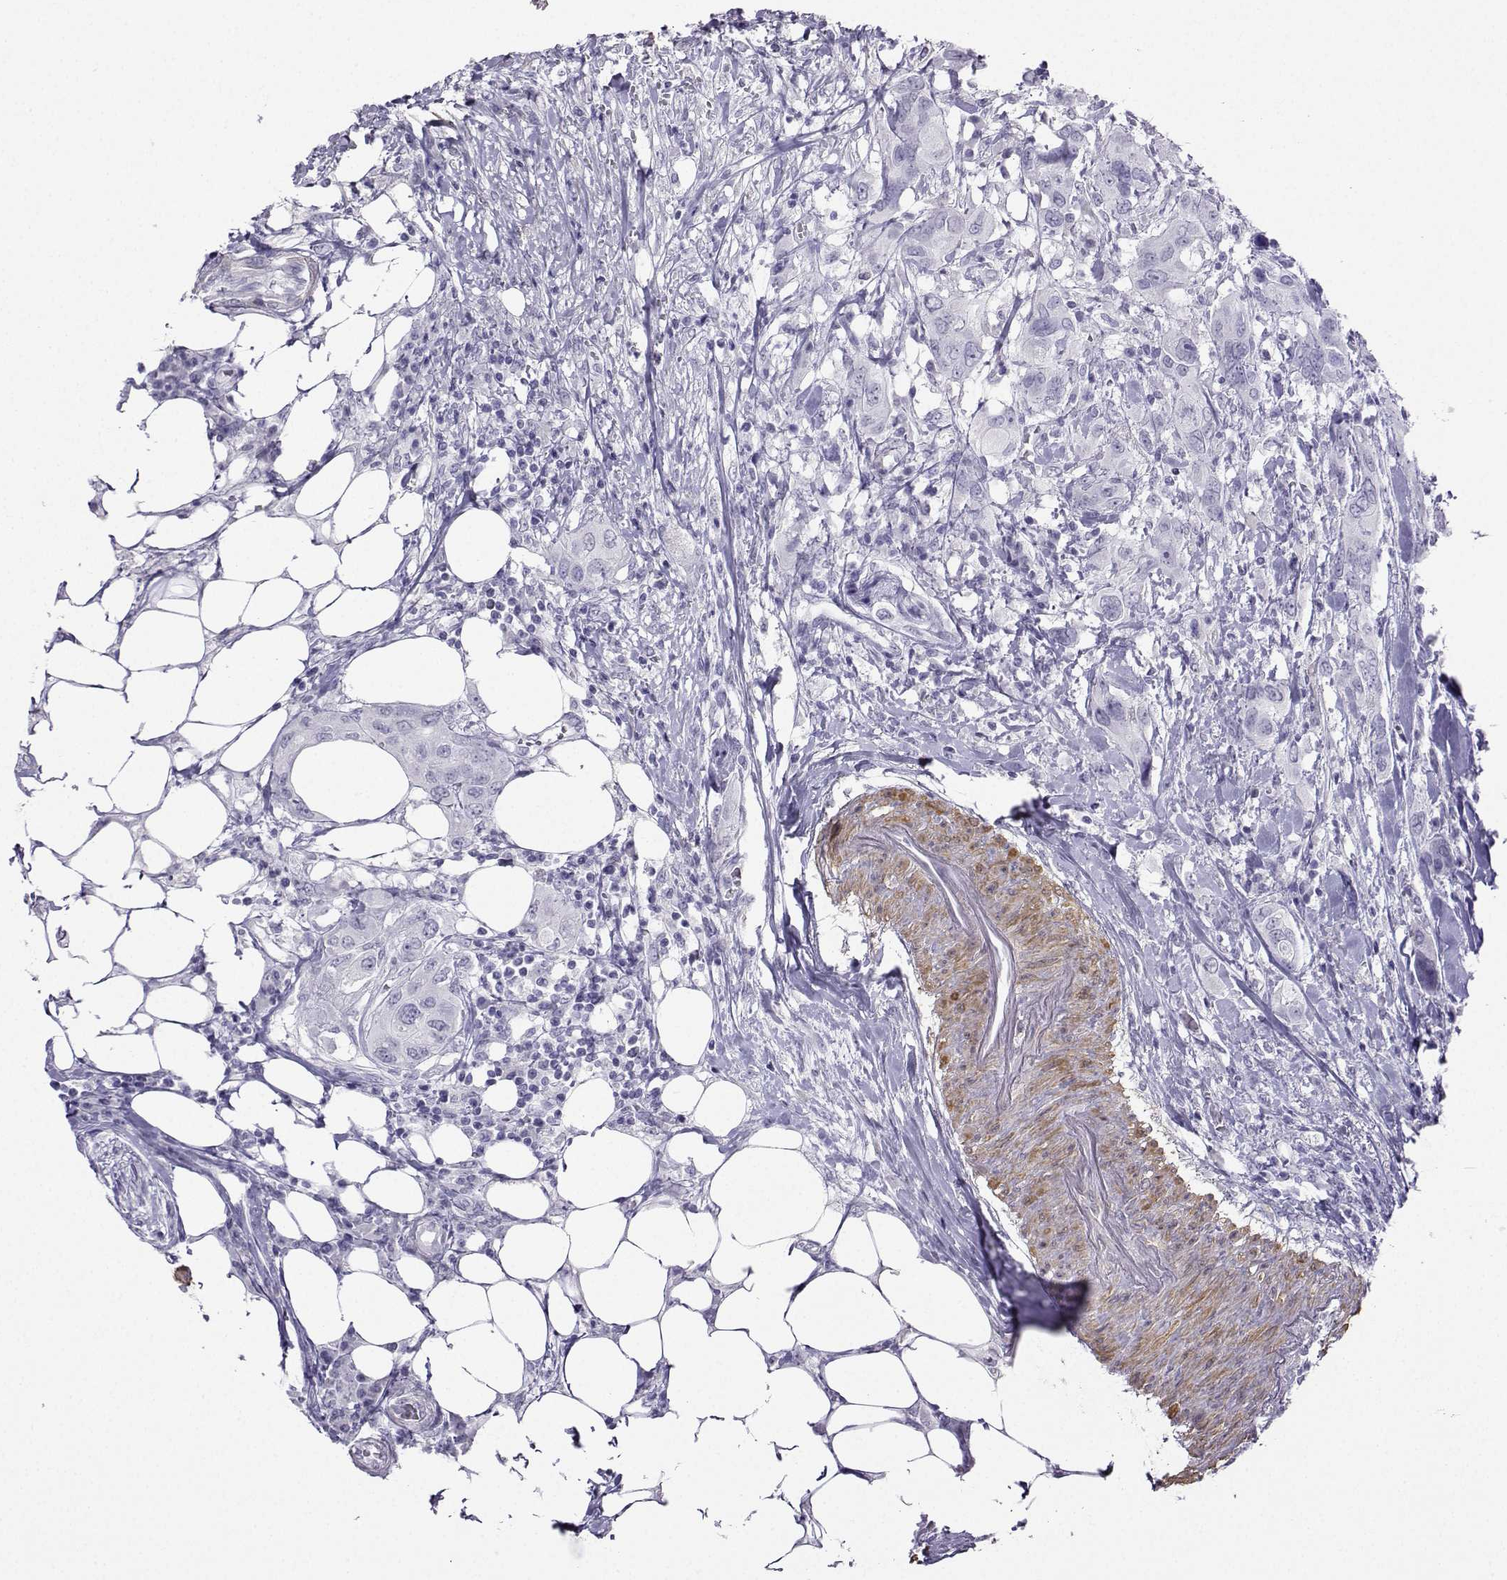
{"staining": {"intensity": "negative", "quantity": "none", "location": "none"}, "tissue": "urothelial cancer", "cell_type": "Tumor cells", "image_type": "cancer", "snomed": [{"axis": "morphology", "description": "Urothelial carcinoma, NOS"}, {"axis": "morphology", "description": "Urothelial carcinoma, High grade"}, {"axis": "topography", "description": "Urinary bladder"}], "caption": "Immunohistochemical staining of human high-grade urothelial carcinoma exhibits no significant staining in tumor cells.", "gene": "KIF17", "patient": {"sex": "male", "age": 63}}